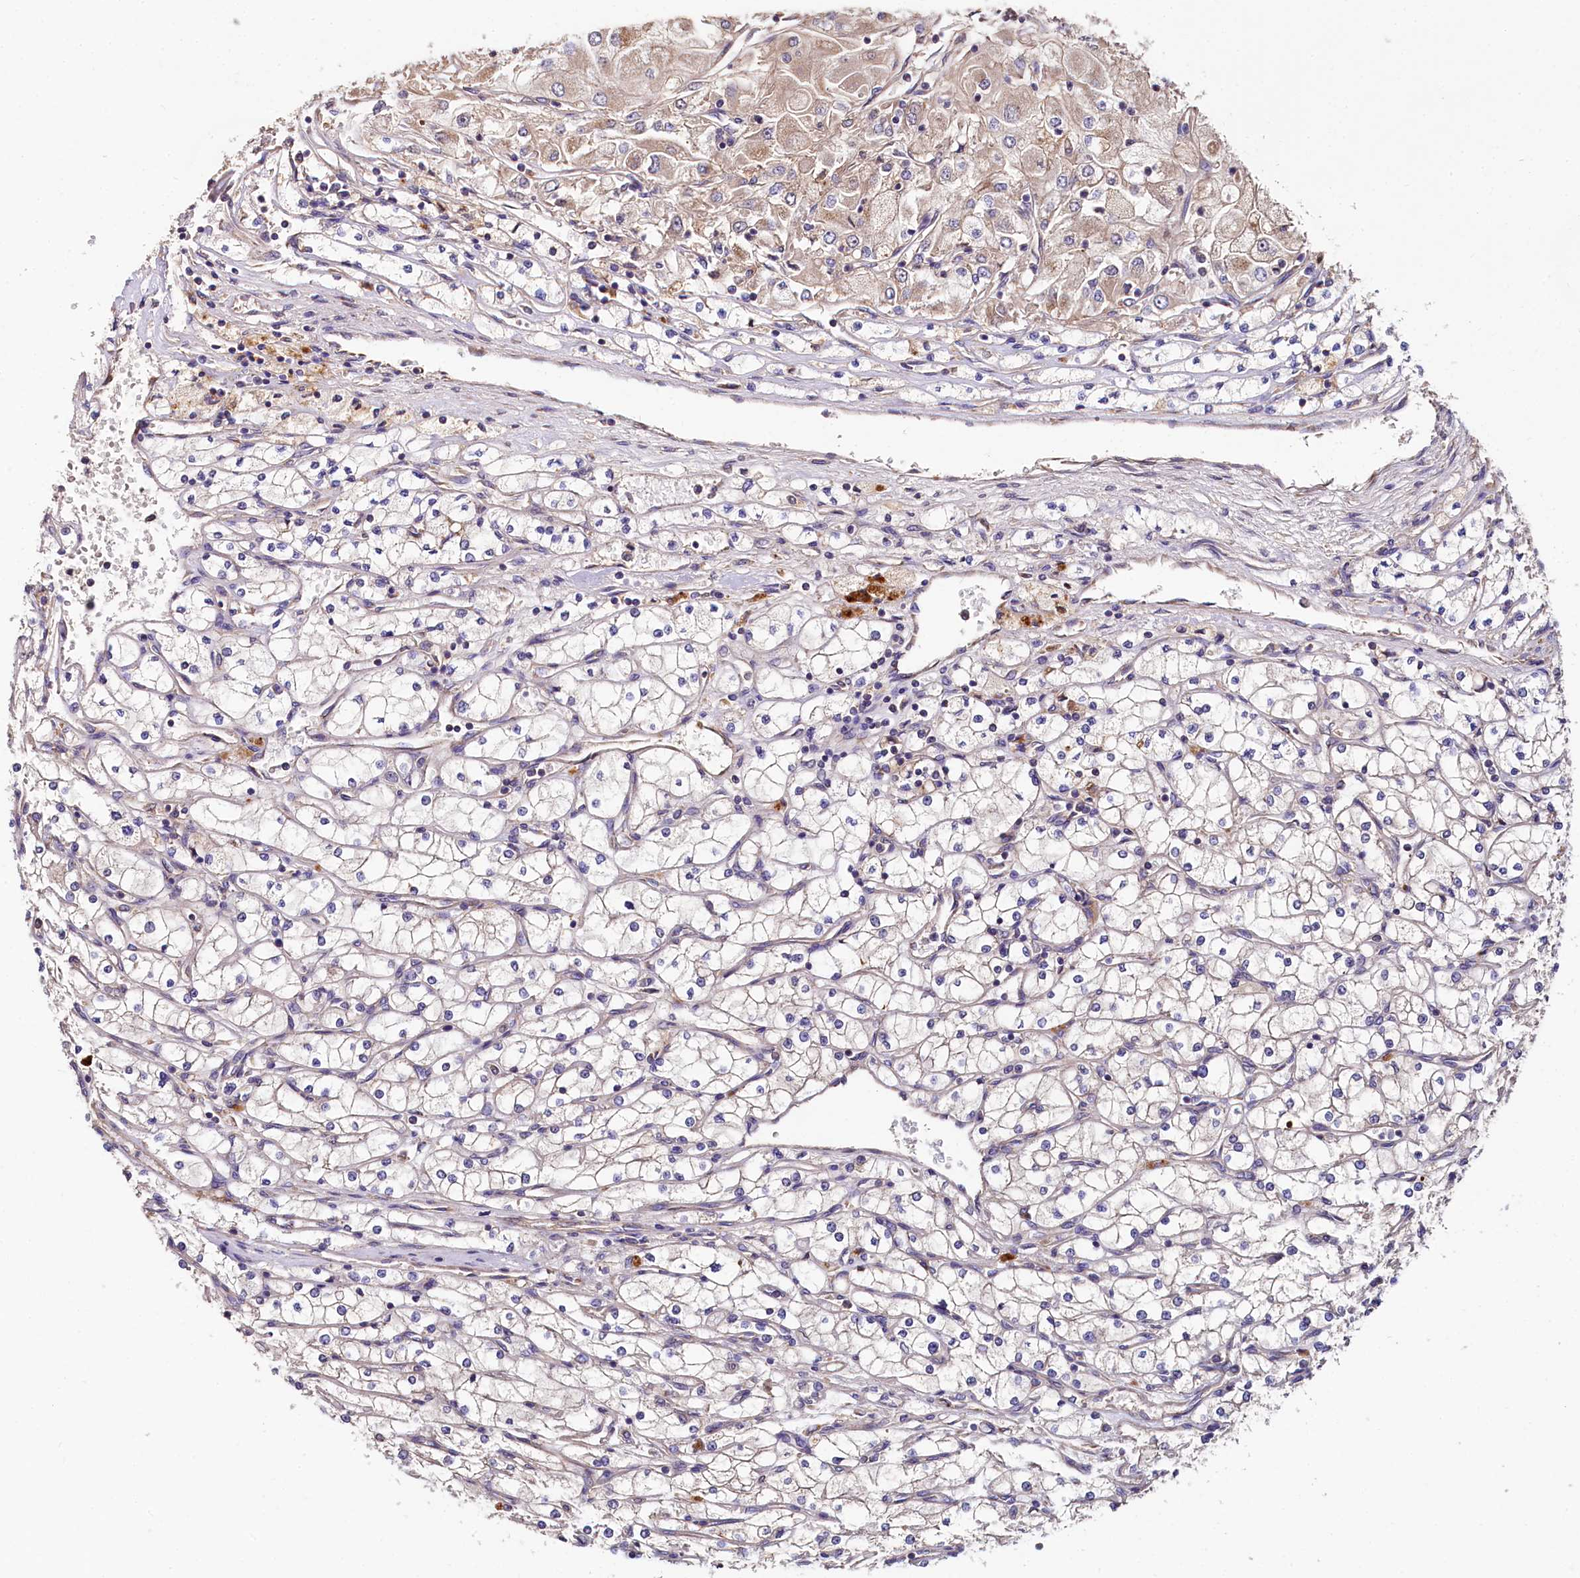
{"staining": {"intensity": "moderate", "quantity": "<25%", "location": "cytoplasmic/membranous"}, "tissue": "renal cancer", "cell_type": "Tumor cells", "image_type": "cancer", "snomed": [{"axis": "morphology", "description": "Adenocarcinoma, NOS"}, {"axis": "topography", "description": "Kidney"}], "caption": "Immunohistochemical staining of human renal cancer (adenocarcinoma) shows moderate cytoplasmic/membranous protein expression in approximately <25% of tumor cells.", "gene": "SPRYD3", "patient": {"sex": "male", "age": 80}}